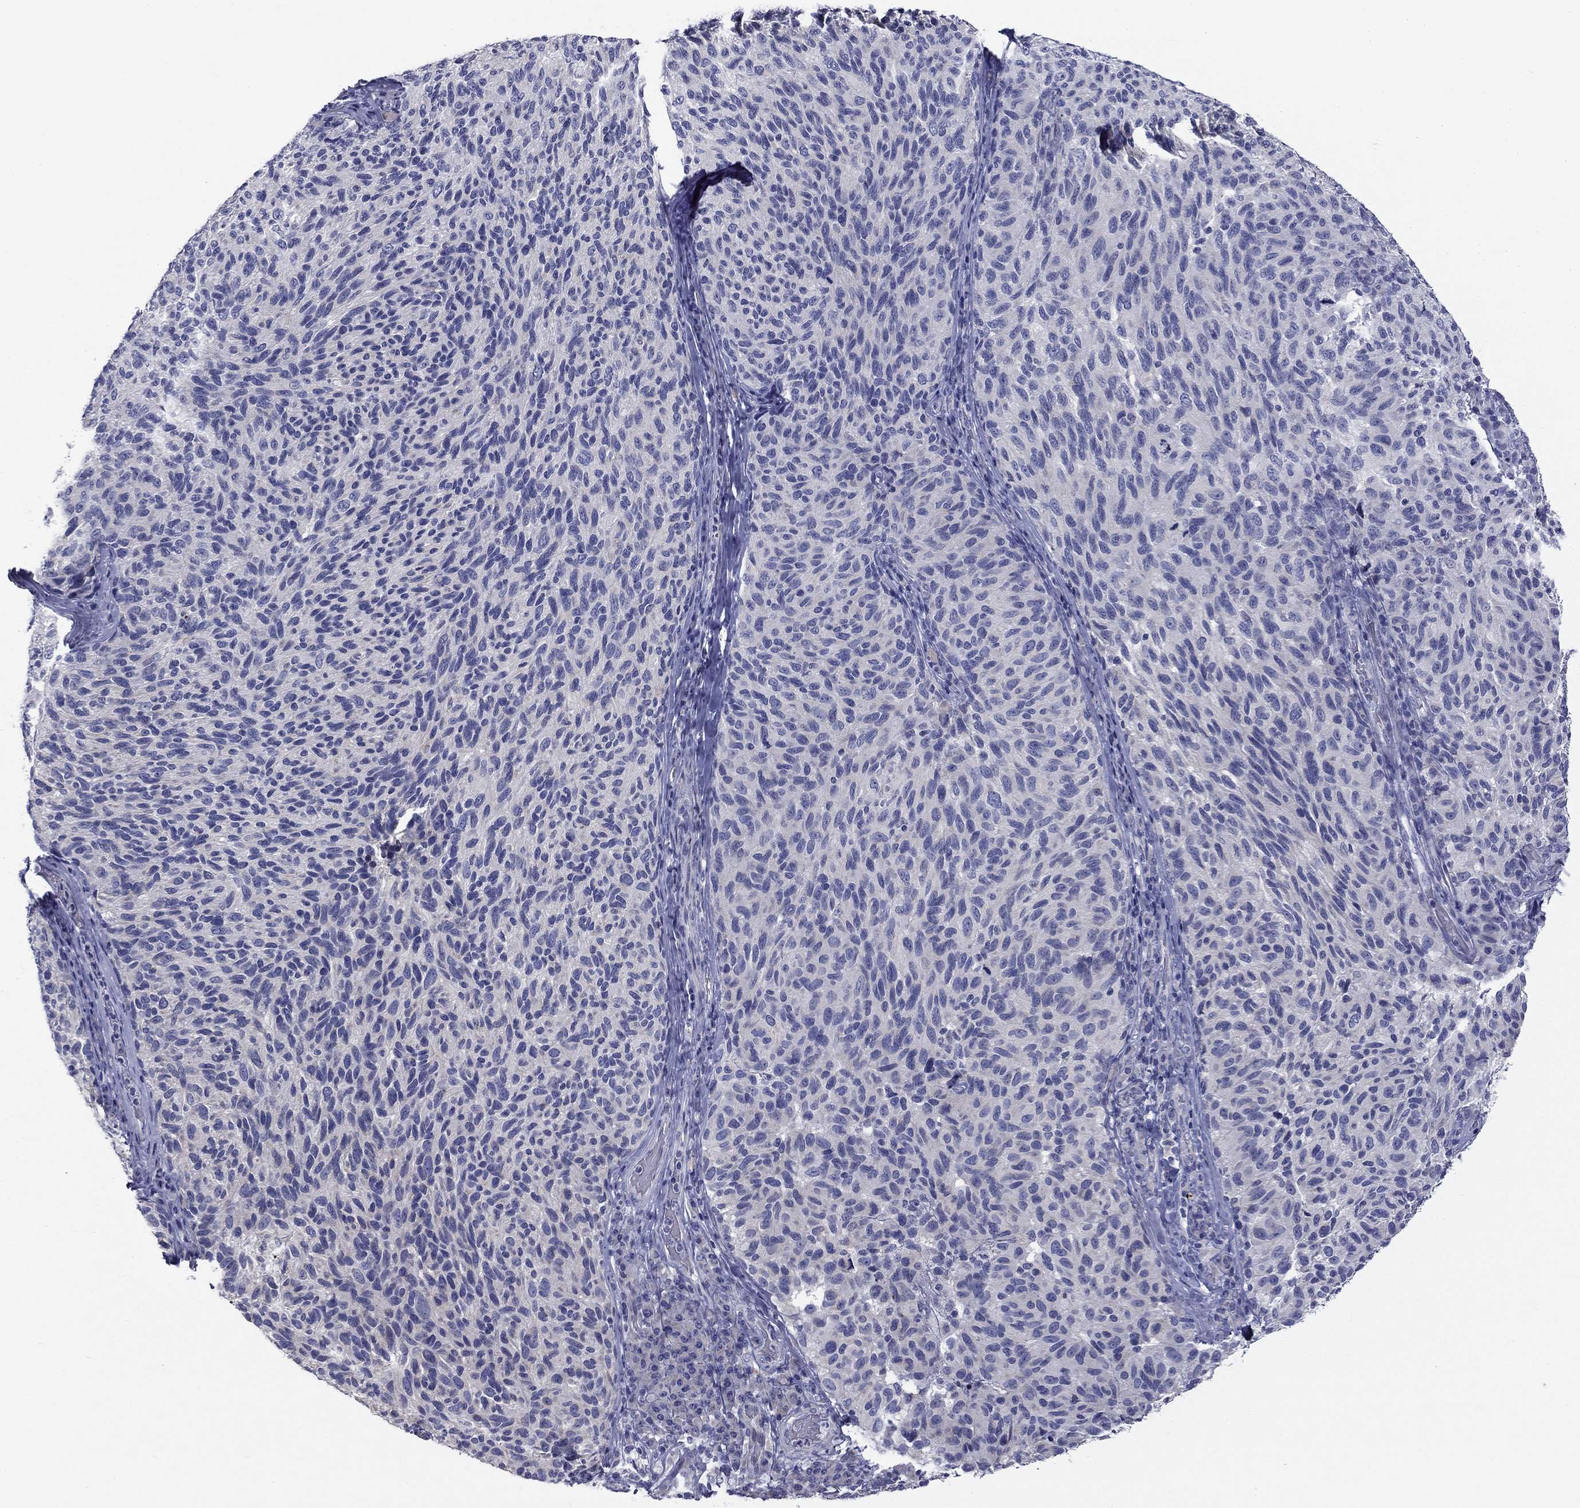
{"staining": {"intensity": "negative", "quantity": "none", "location": "none"}, "tissue": "melanoma", "cell_type": "Tumor cells", "image_type": "cancer", "snomed": [{"axis": "morphology", "description": "Malignant melanoma, NOS"}, {"axis": "topography", "description": "Skin"}], "caption": "Protein analysis of malignant melanoma displays no significant staining in tumor cells.", "gene": "SPATA7", "patient": {"sex": "female", "age": 73}}